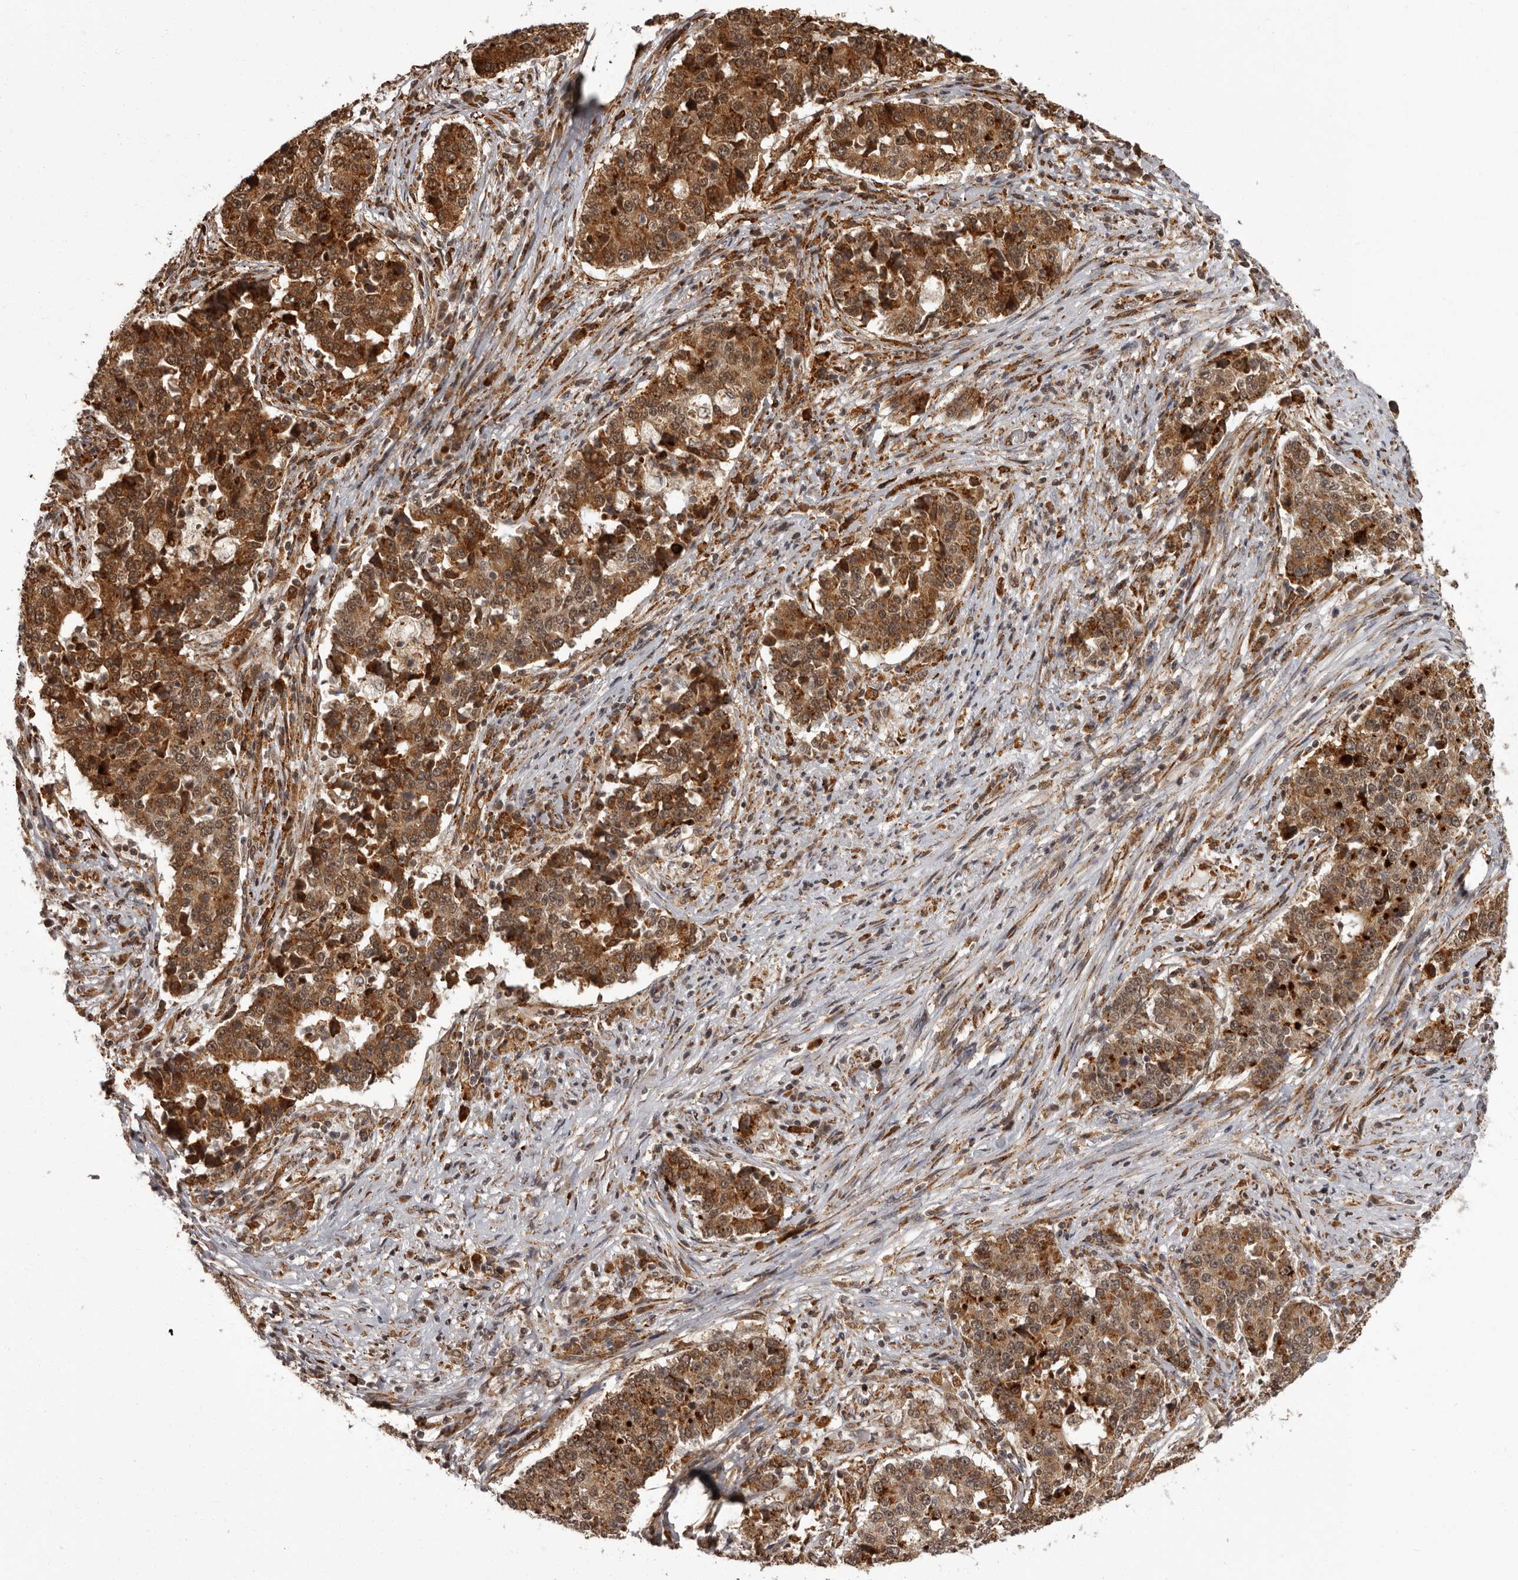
{"staining": {"intensity": "moderate", "quantity": ">75%", "location": "cytoplasmic/membranous,nuclear"}, "tissue": "stomach cancer", "cell_type": "Tumor cells", "image_type": "cancer", "snomed": [{"axis": "morphology", "description": "Adenocarcinoma, NOS"}, {"axis": "topography", "description": "Stomach"}], "caption": "There is medium levels of moderate cytoplasmic/membranous and nuclear staining in tumor cells of adenocarcinoma (stomach), as demonstrated by immunohistochemical staining (brown color).", "gene": "IL32", "patient": {"sex": "male", "age": 59}}